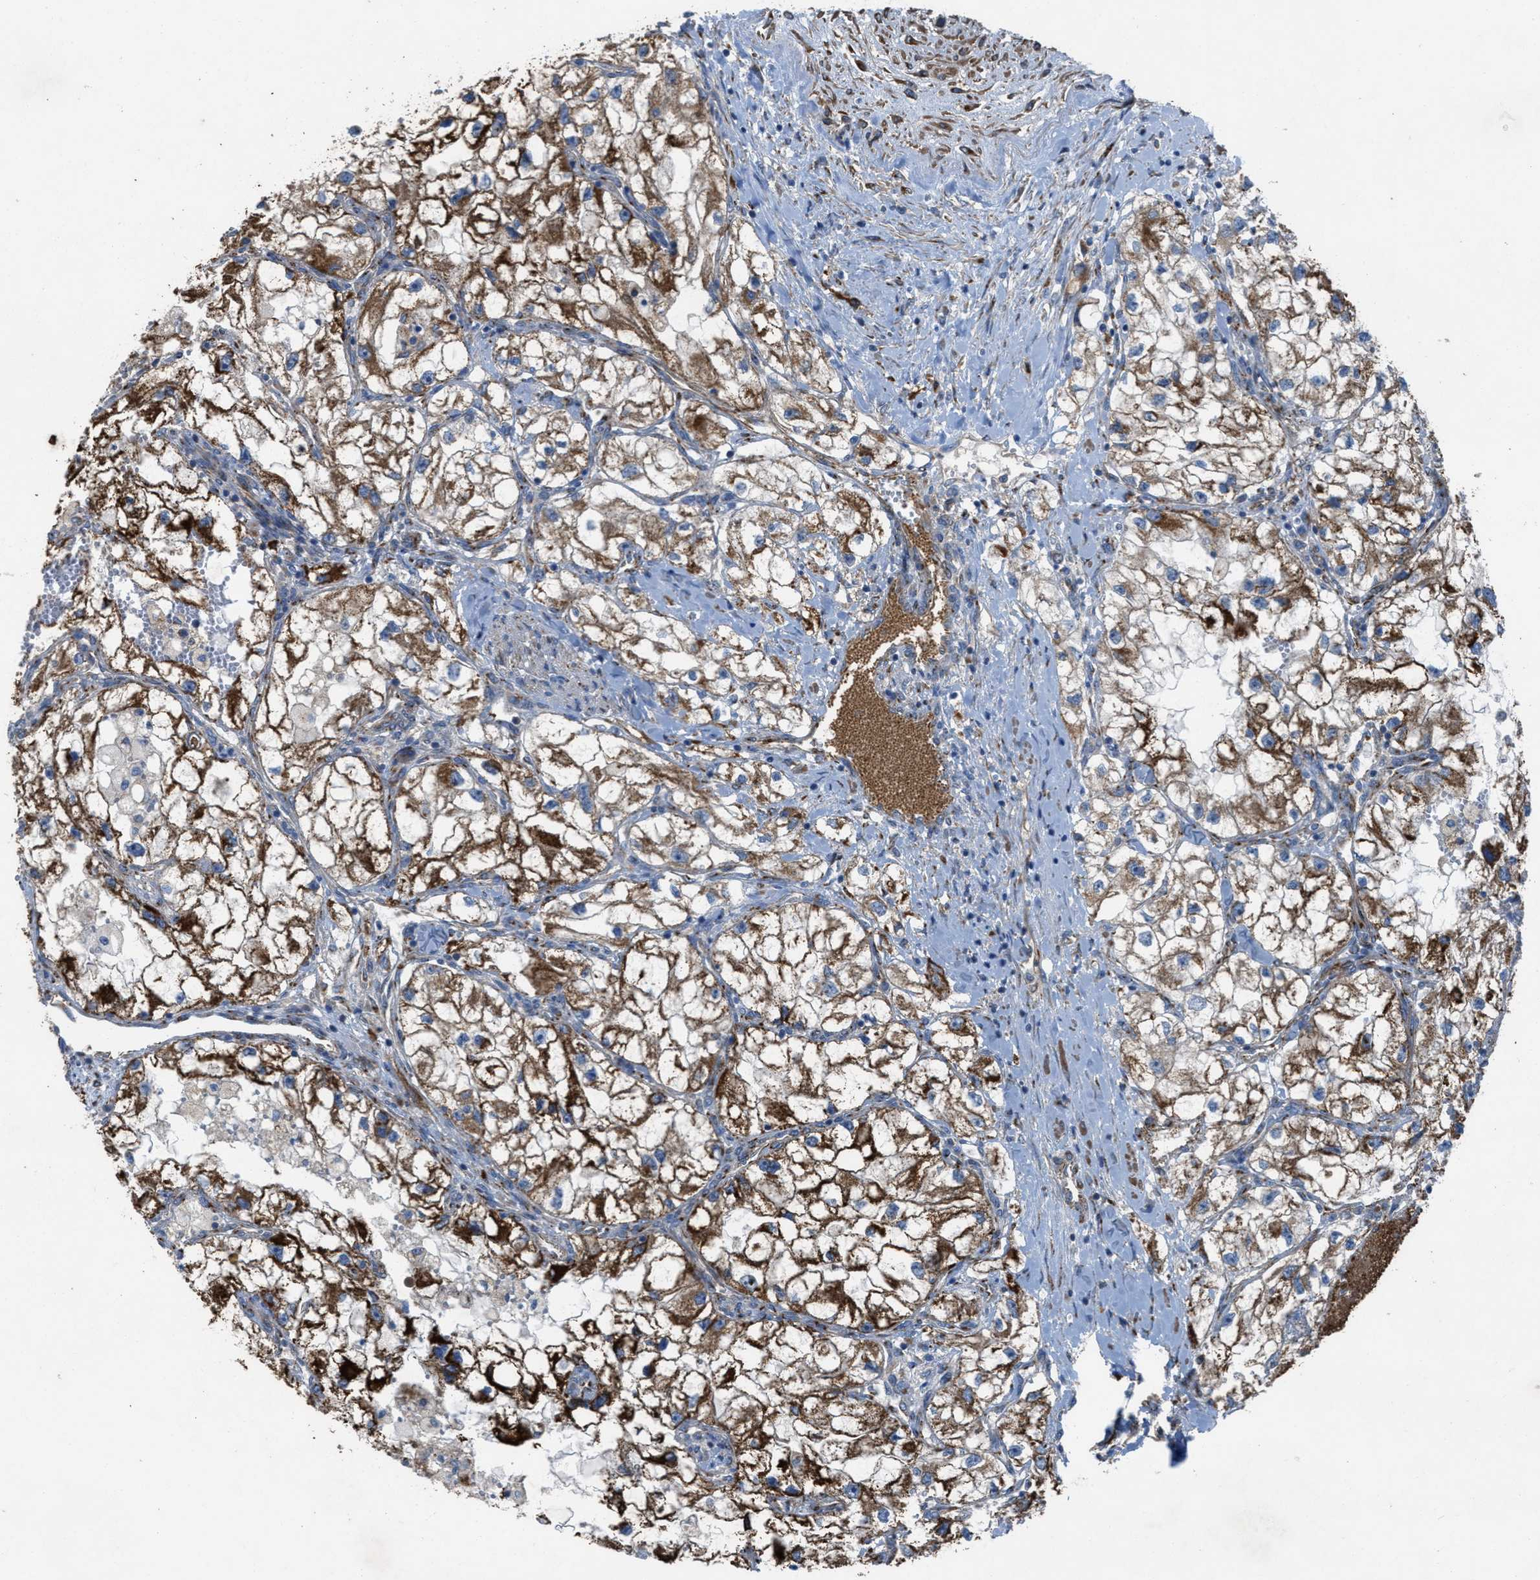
{"staining": {"intensity": "strong", "quantity": ">75%", "location": "cytoplasmic/membranous"}, "tissue": "renal cancer", "cell_type": "Tumor cells", "image_type": "cancer", "snomed": [{"axis": "morphology", "description": "Adenocarcinoma, NOS"}, {"axis": "topography", "description": "Kidney"}], "caption": "This is an image of IHC staining of adenocarcinoma (renal), which shows strong positivity in the cytoplasmic/membranous of tumor cells.", "gene": "SLC6A9", "patient": {"sex": "female", "age": 83}}